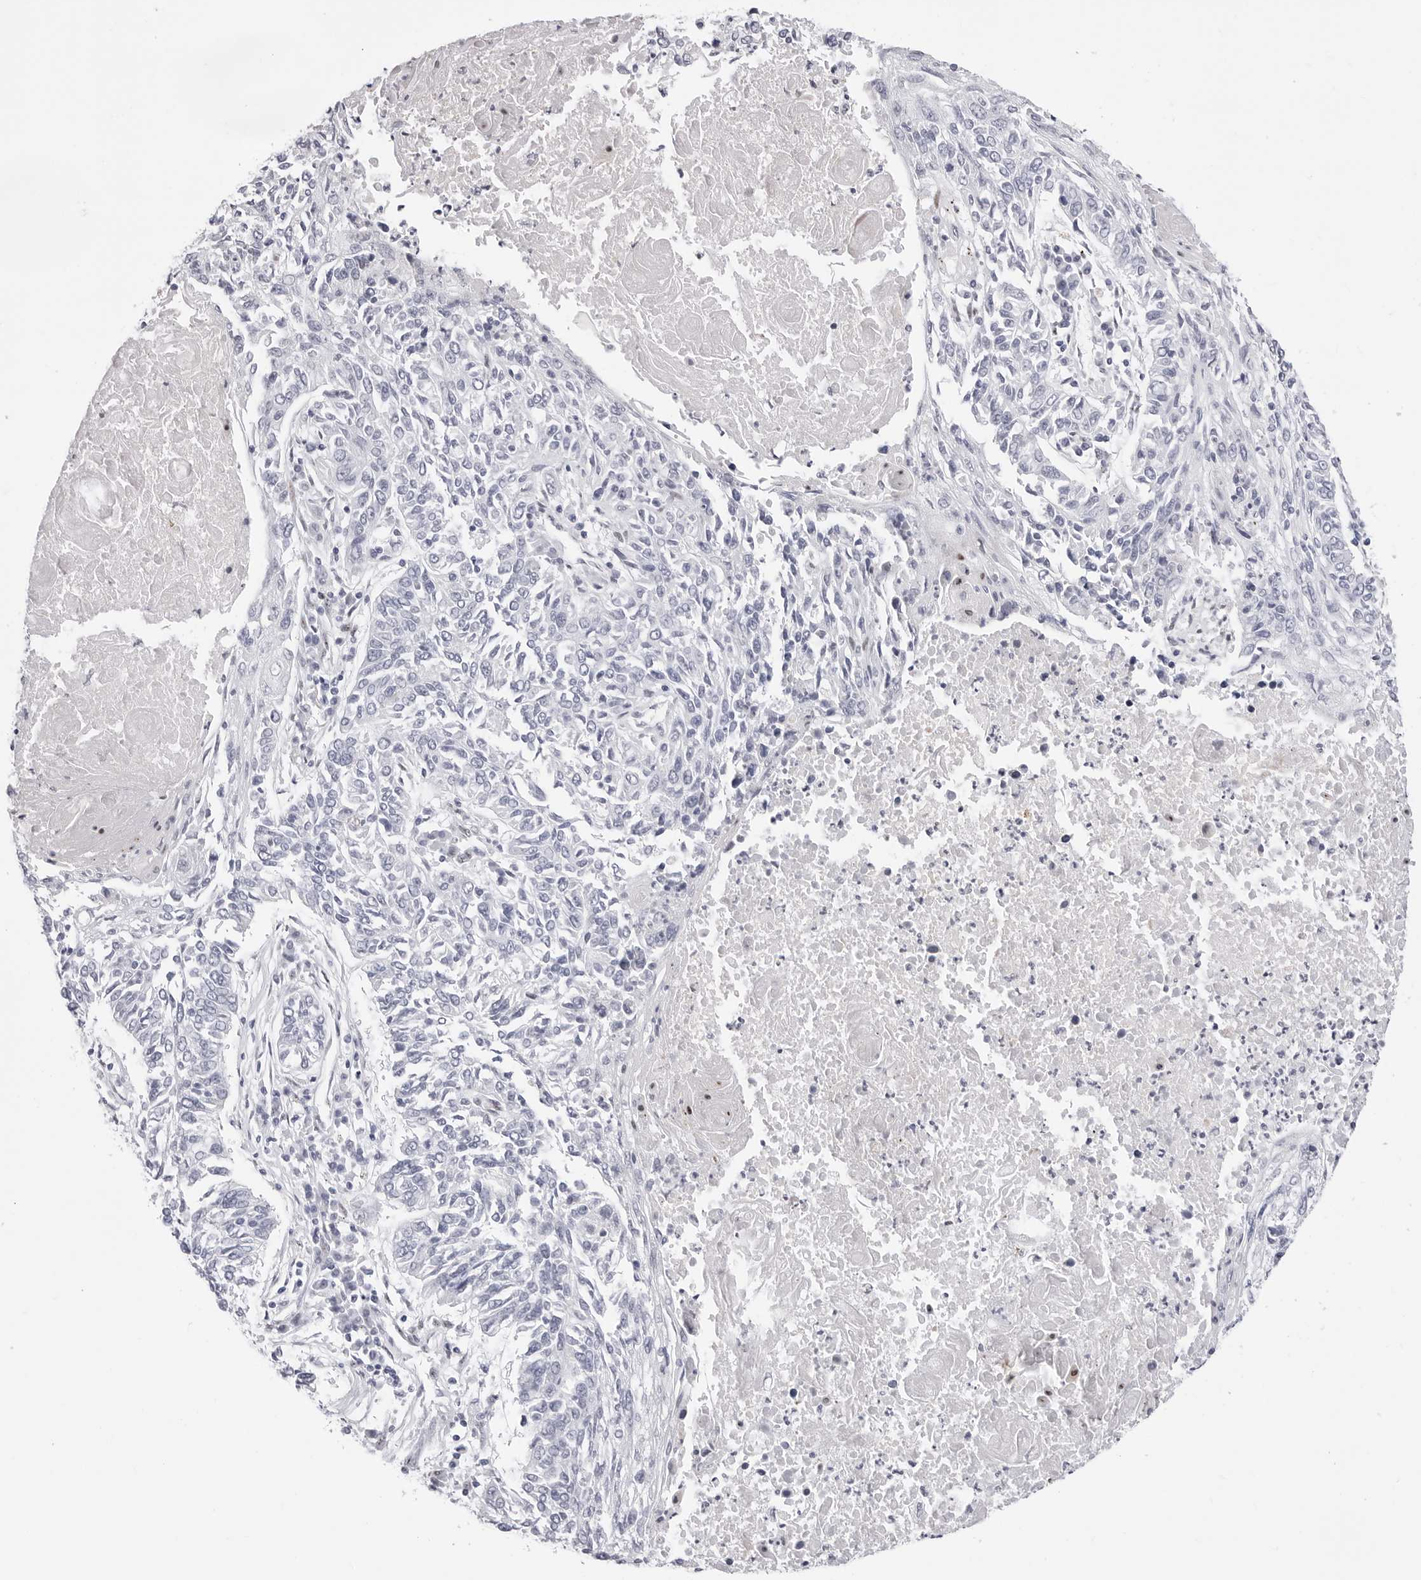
{"staining": {"intensity": "negative", "quantity": "none", "location": "none"}, "tissue": "lung cancer", "cell_type": "Tumor cells", "image_type": "cancer", "snomed": [{"axis": "morphology", "description": "Normal tissue, NOS"}, {"axis": "morphology", "description": "Squamous cell carcinoma, NOS"}, {"axis": "topography", "description": "Cartilage tissue"}, {"axis": "topography", "description": "Bronchus"}, {"axis": "topography", "description": "Lung"}], "caption": "IHC micrograph of human squamous cell carcinoma (lung) stained for a protein (brown), which displays no expression in tumor cells.", "gene": "TSSK1B", "patient": {"sex": "female", "age": 49}}